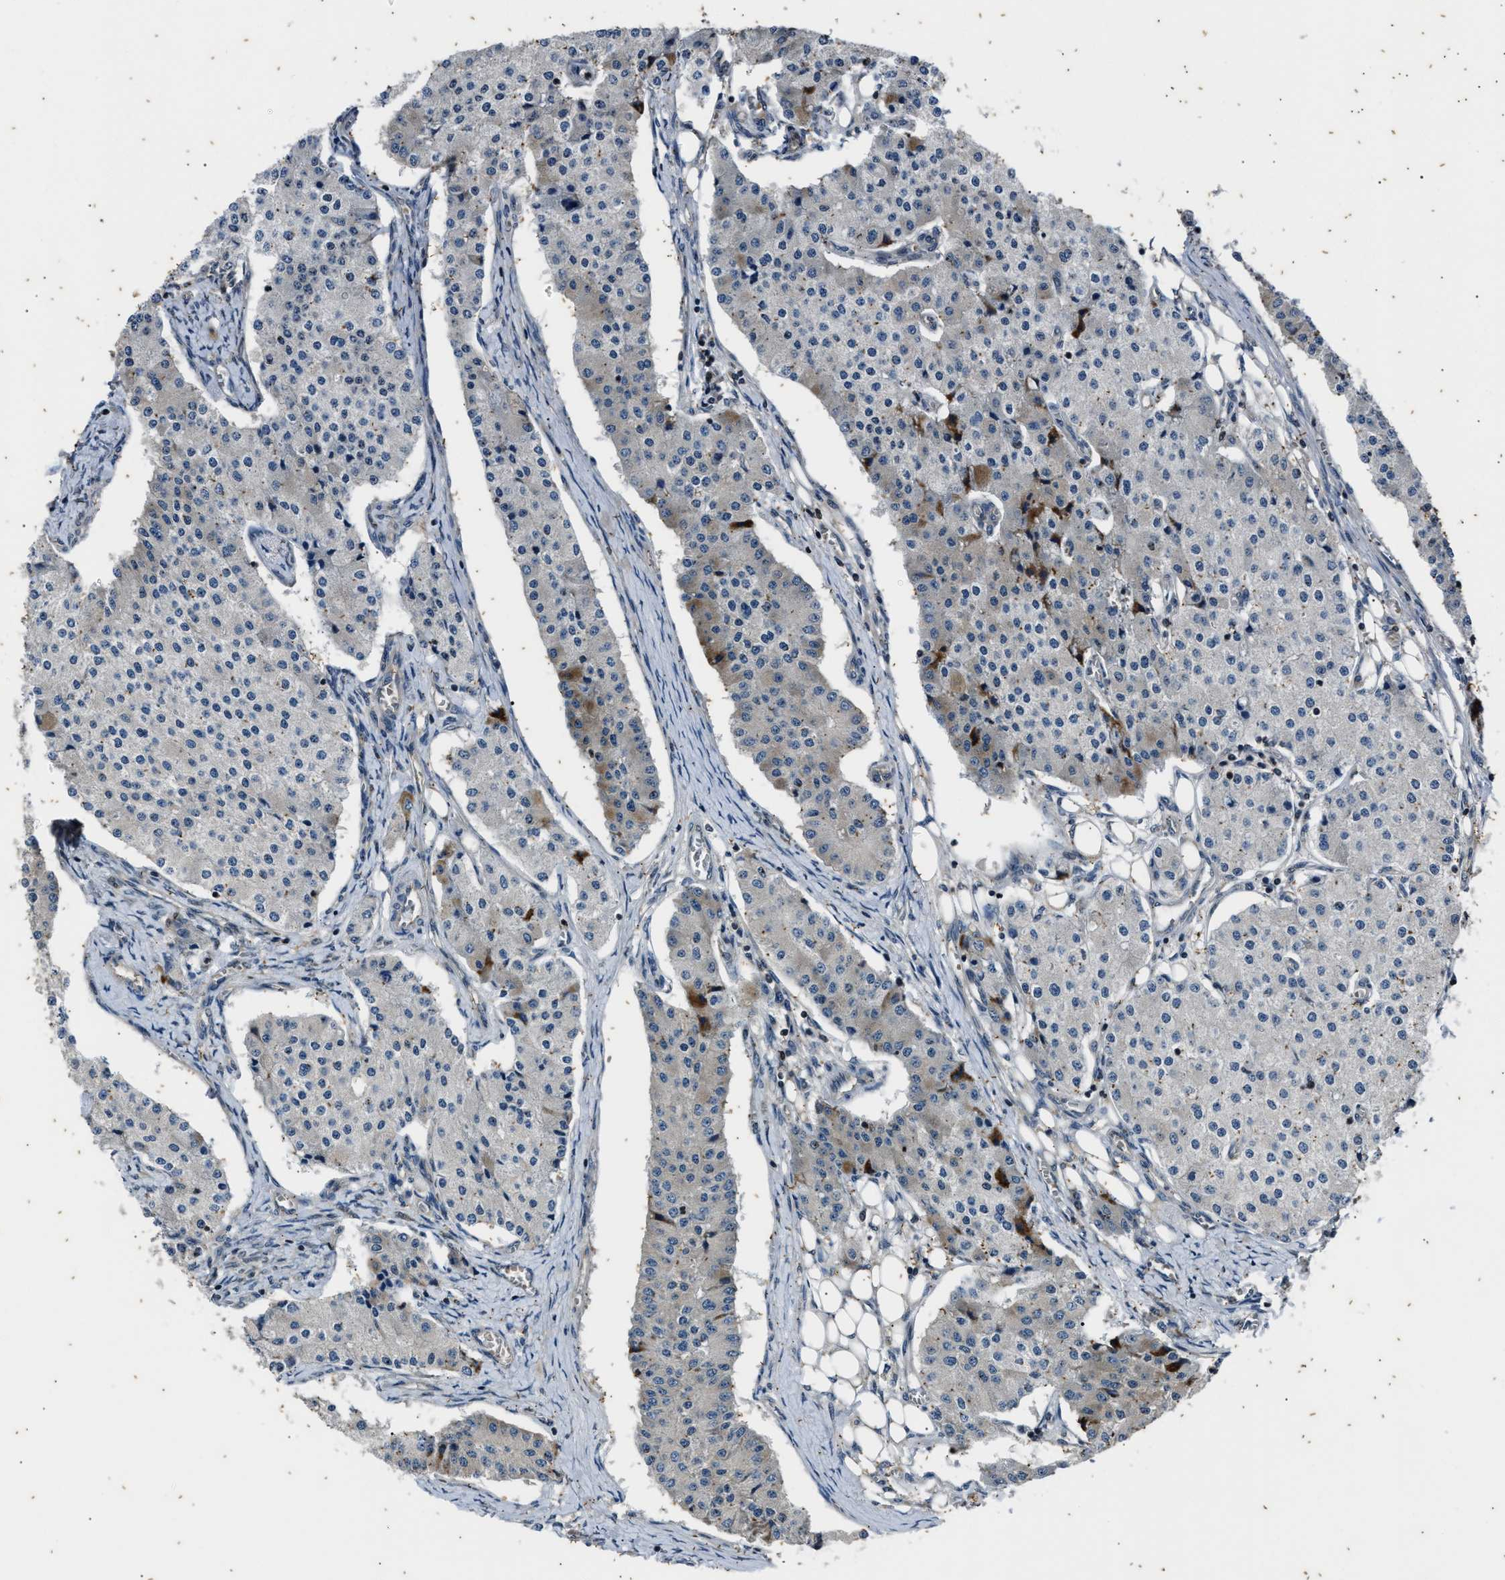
{"staining": {"intensity": "moderate", "quantity": "<25%", "location": "cytoplasmic/membranous"}, "tissue": "carcinoid", "cell_type": "Tumor cells", "image_type": "cancer", "snomed": [{"axis": "morphology", "description": "Carcinoid, malignant, NOS"}, {"axis": "topography", "description": "Colon"}], "caption": "The micrograph exhibits a brown stain indicating the presence of a protein in the cytoplasmic/membranous of tumor cells in carcinoid.", "gene": "PTPN7", "patient": {"sex": "female", "age": 52}}